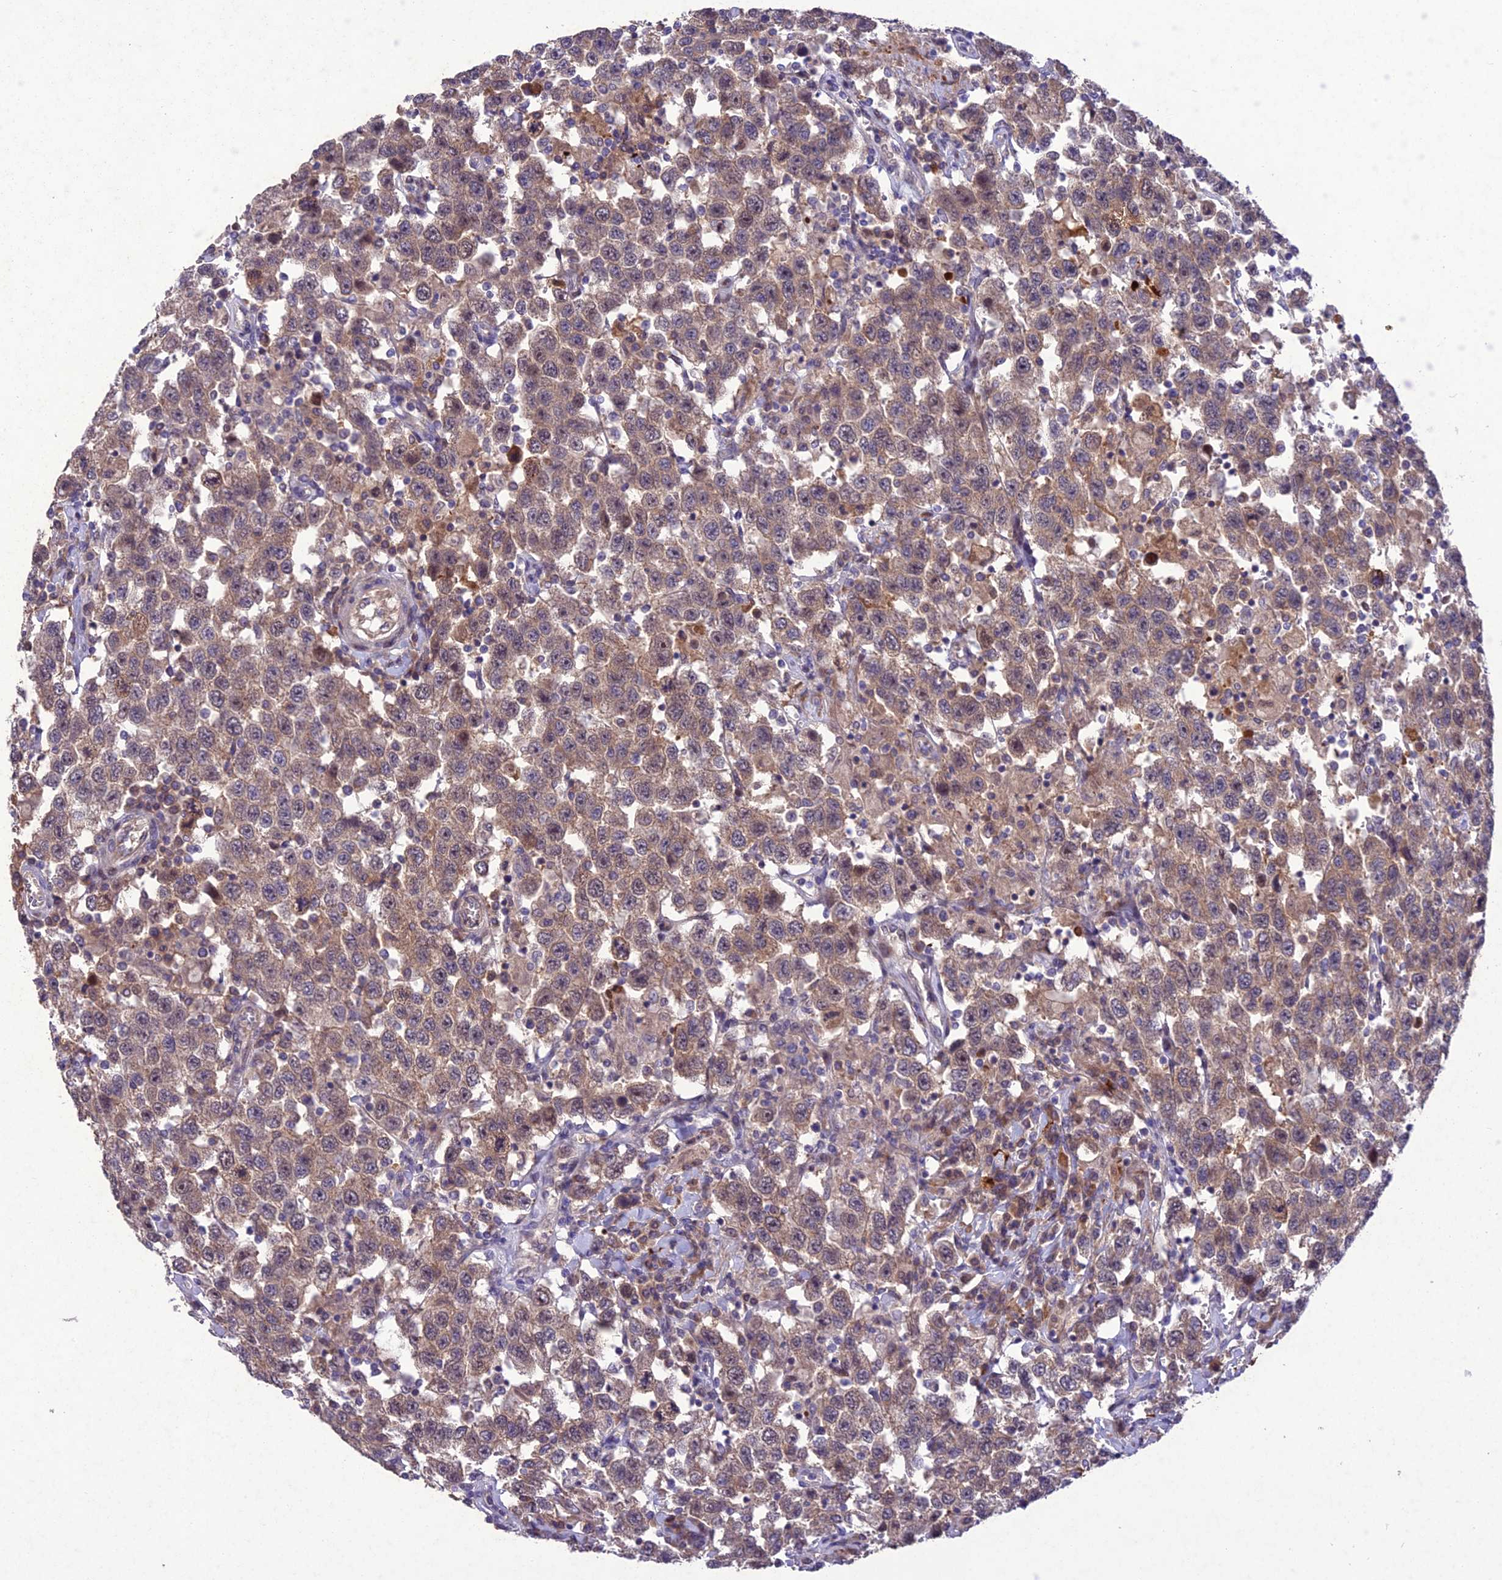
{"staining": {"intensity": "moderate", "quantity": ">75%", "location": "cytoplasmic/membranous"}, "tissue": "testis cancer", "cell_type": "Tumor cells", "image_type": "cancer", "snomed": [{"axis": "morphology", "description": "Seminoma, NOS"}, {"axis": "topography", "description": "Testis"}], "caption": "Testis cancer stained with a protein marker reveals moderate staining in tumor cells.", "gene": "ANKRD52", "patient": {"sex": "male", "age": 41}}